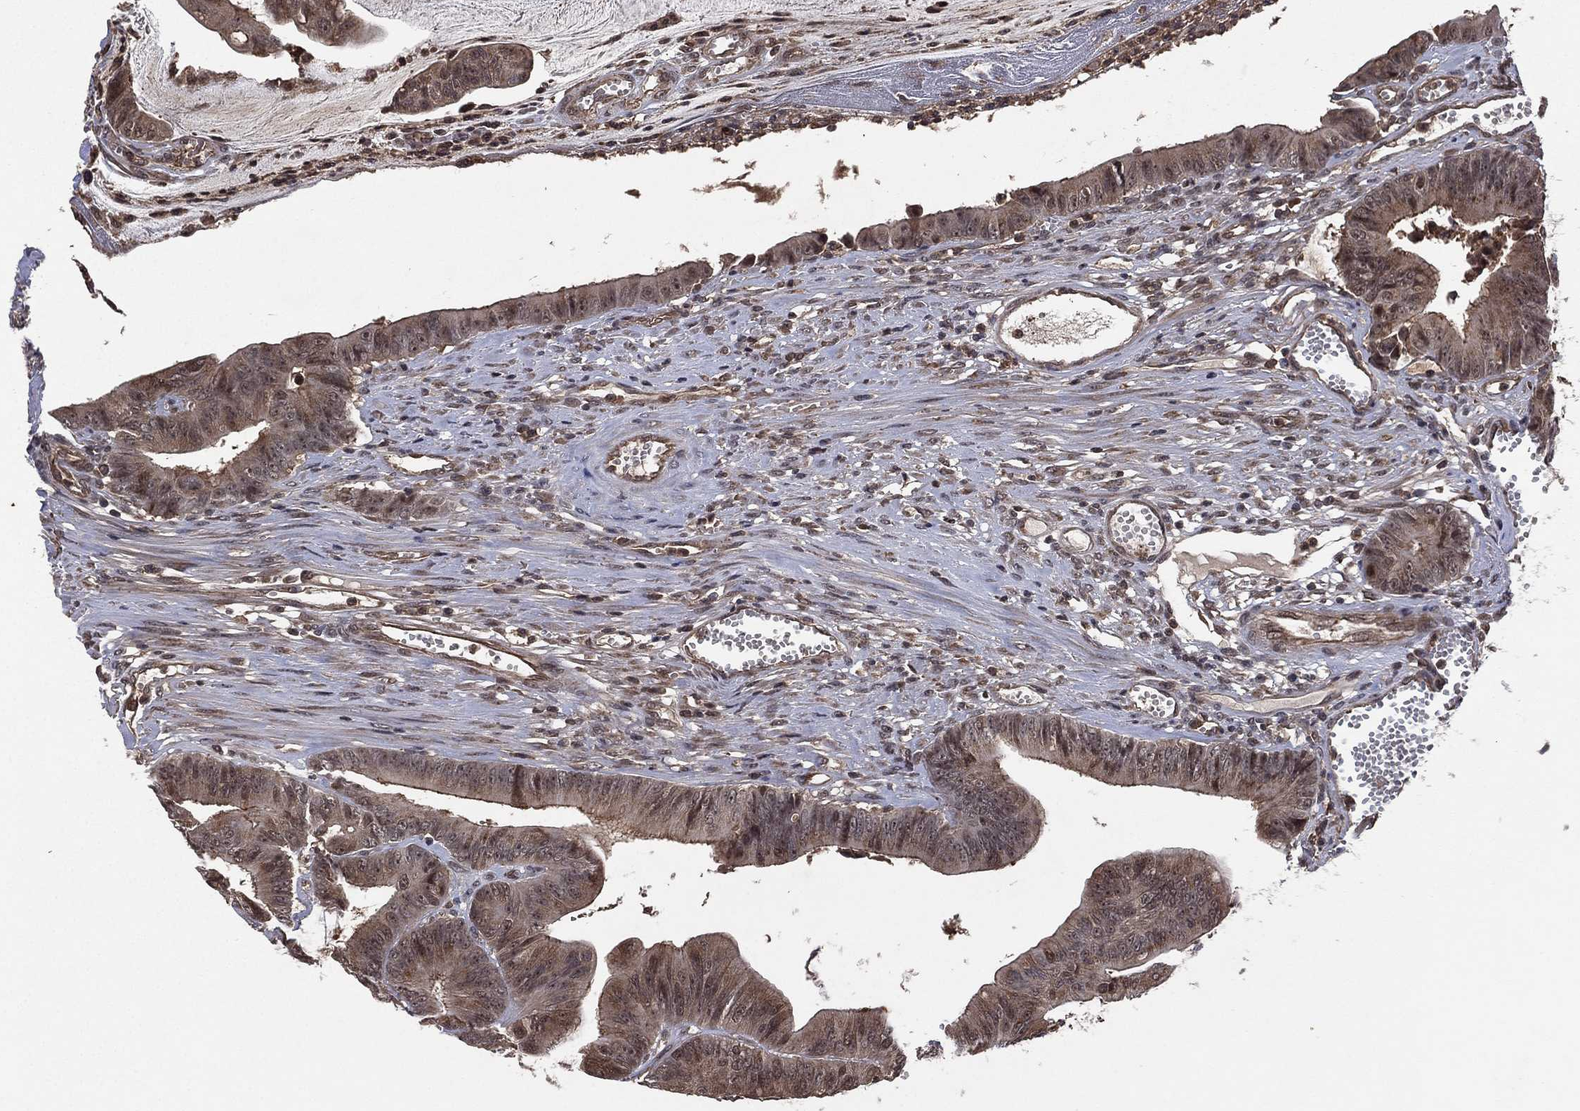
{"staining": {"intensity": "weak", "quantity": "<25%", "location": "cytoplasmic/membranous"}, "tissue": "colorectal cancer", "cell_type": "Tumor cells", "image_type": "cancer", "snomed": [{"axis": "morphology", "description": "Adenocarcinoma, NOS"}, {"axis": "topography", "description": "Colon"}], "caption": "The immunohistochemistry (IHC) micrograph has no significant staining in tumor cells of colorectal cancer (adenocarcinoma) tissue. Brightfield microscopy of immunohistochemistry stained with DAB (3,3'-diaminobenzidine) (brown) and hematoxylin (blue), captured at high magnification.", "gene": "ATG4B", "patient": {"sex": "female", "age": 69}}